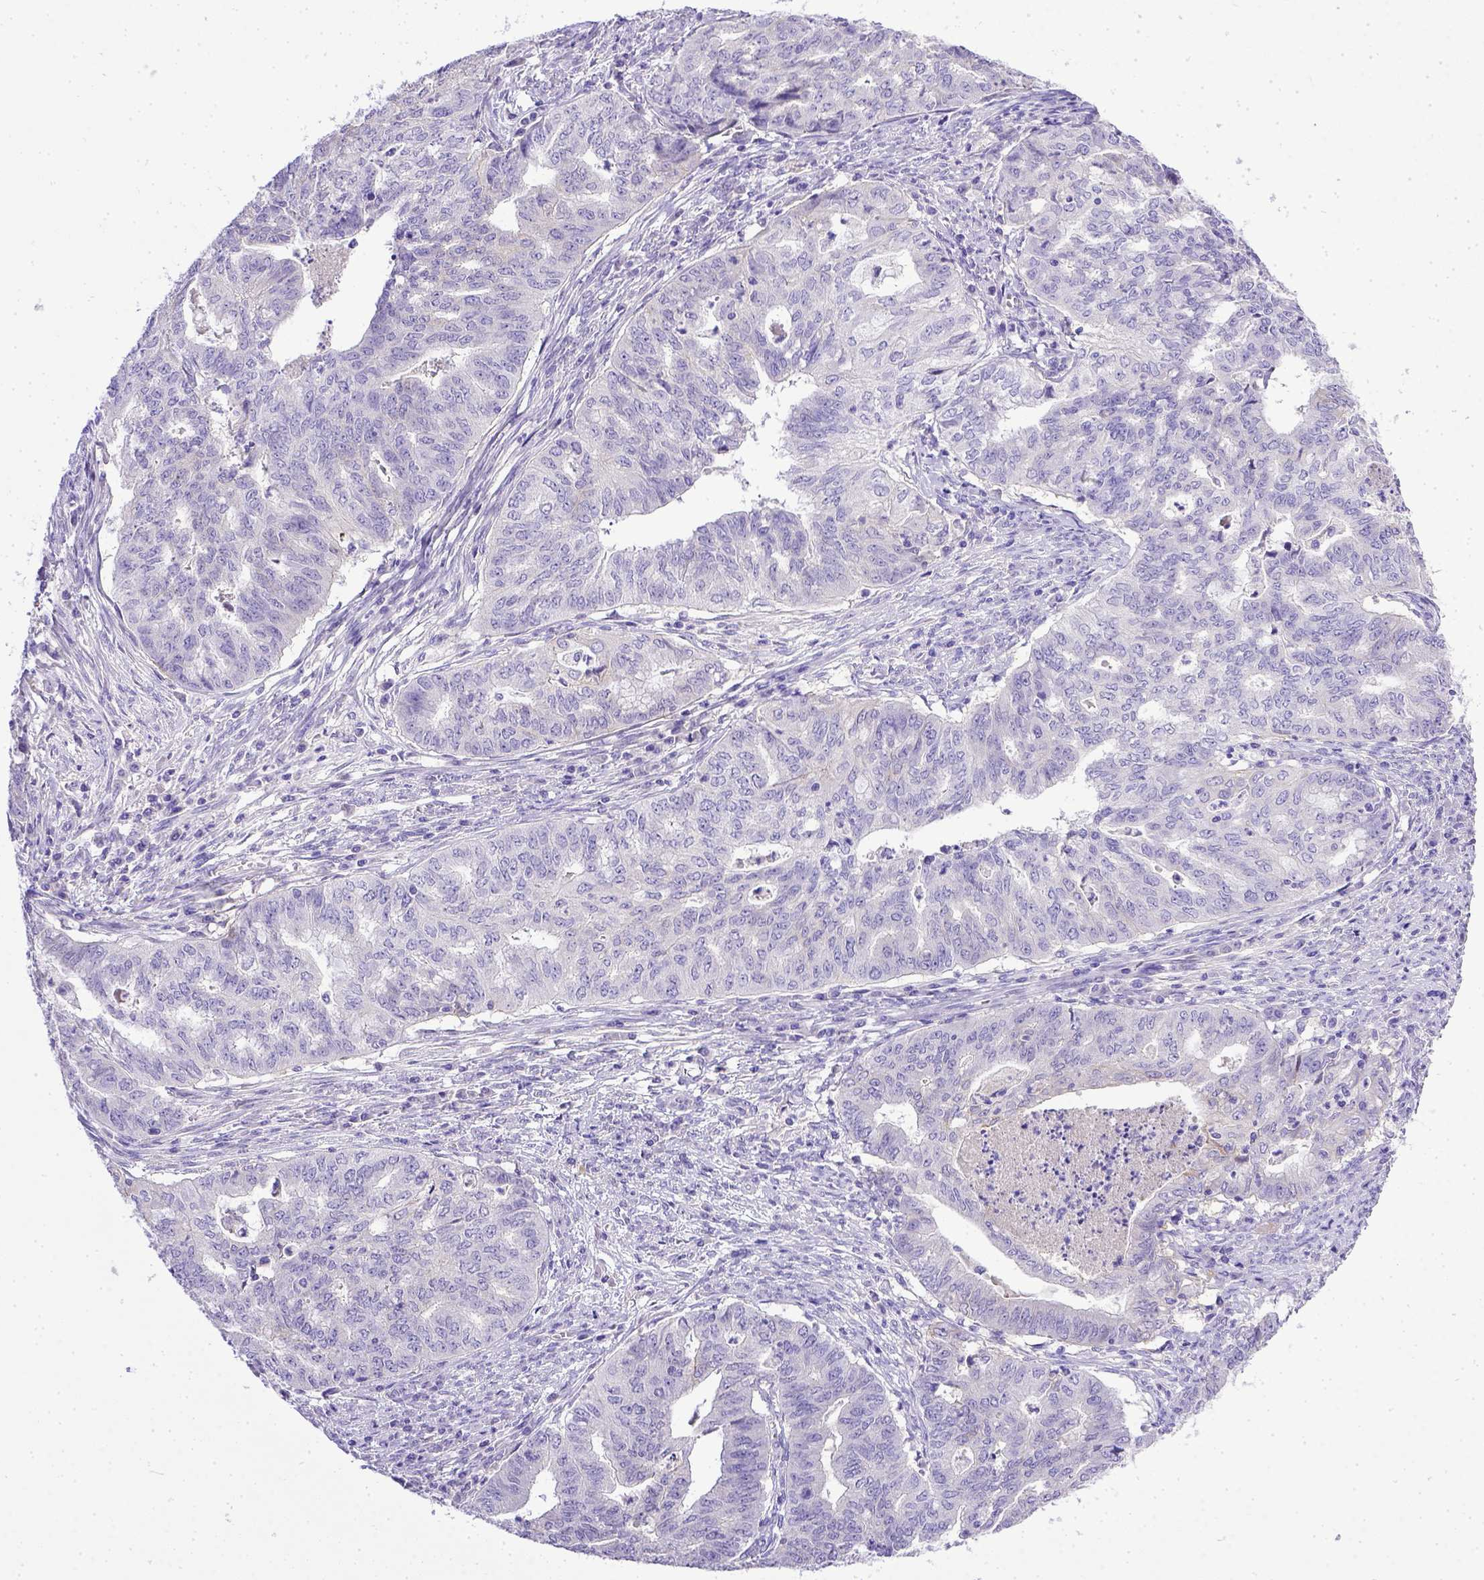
{"staining": {"intensity": "negative", "quantity": "none", "location": "none"}, "tissue": "endometrial cancer", "cell_type": "Tumor cells", "image_type": "cancer", "snomed": [{"axis": "morphology", "description": "Adenocarcinoma, NOS"}, {"axis": "topography", "description": "Endometrium"}], "caption": "Tumor cells show no significant expression in endometrial cancer.", "gene": "BTN1A1", "patient": {"sex": "female", "age": 79}}